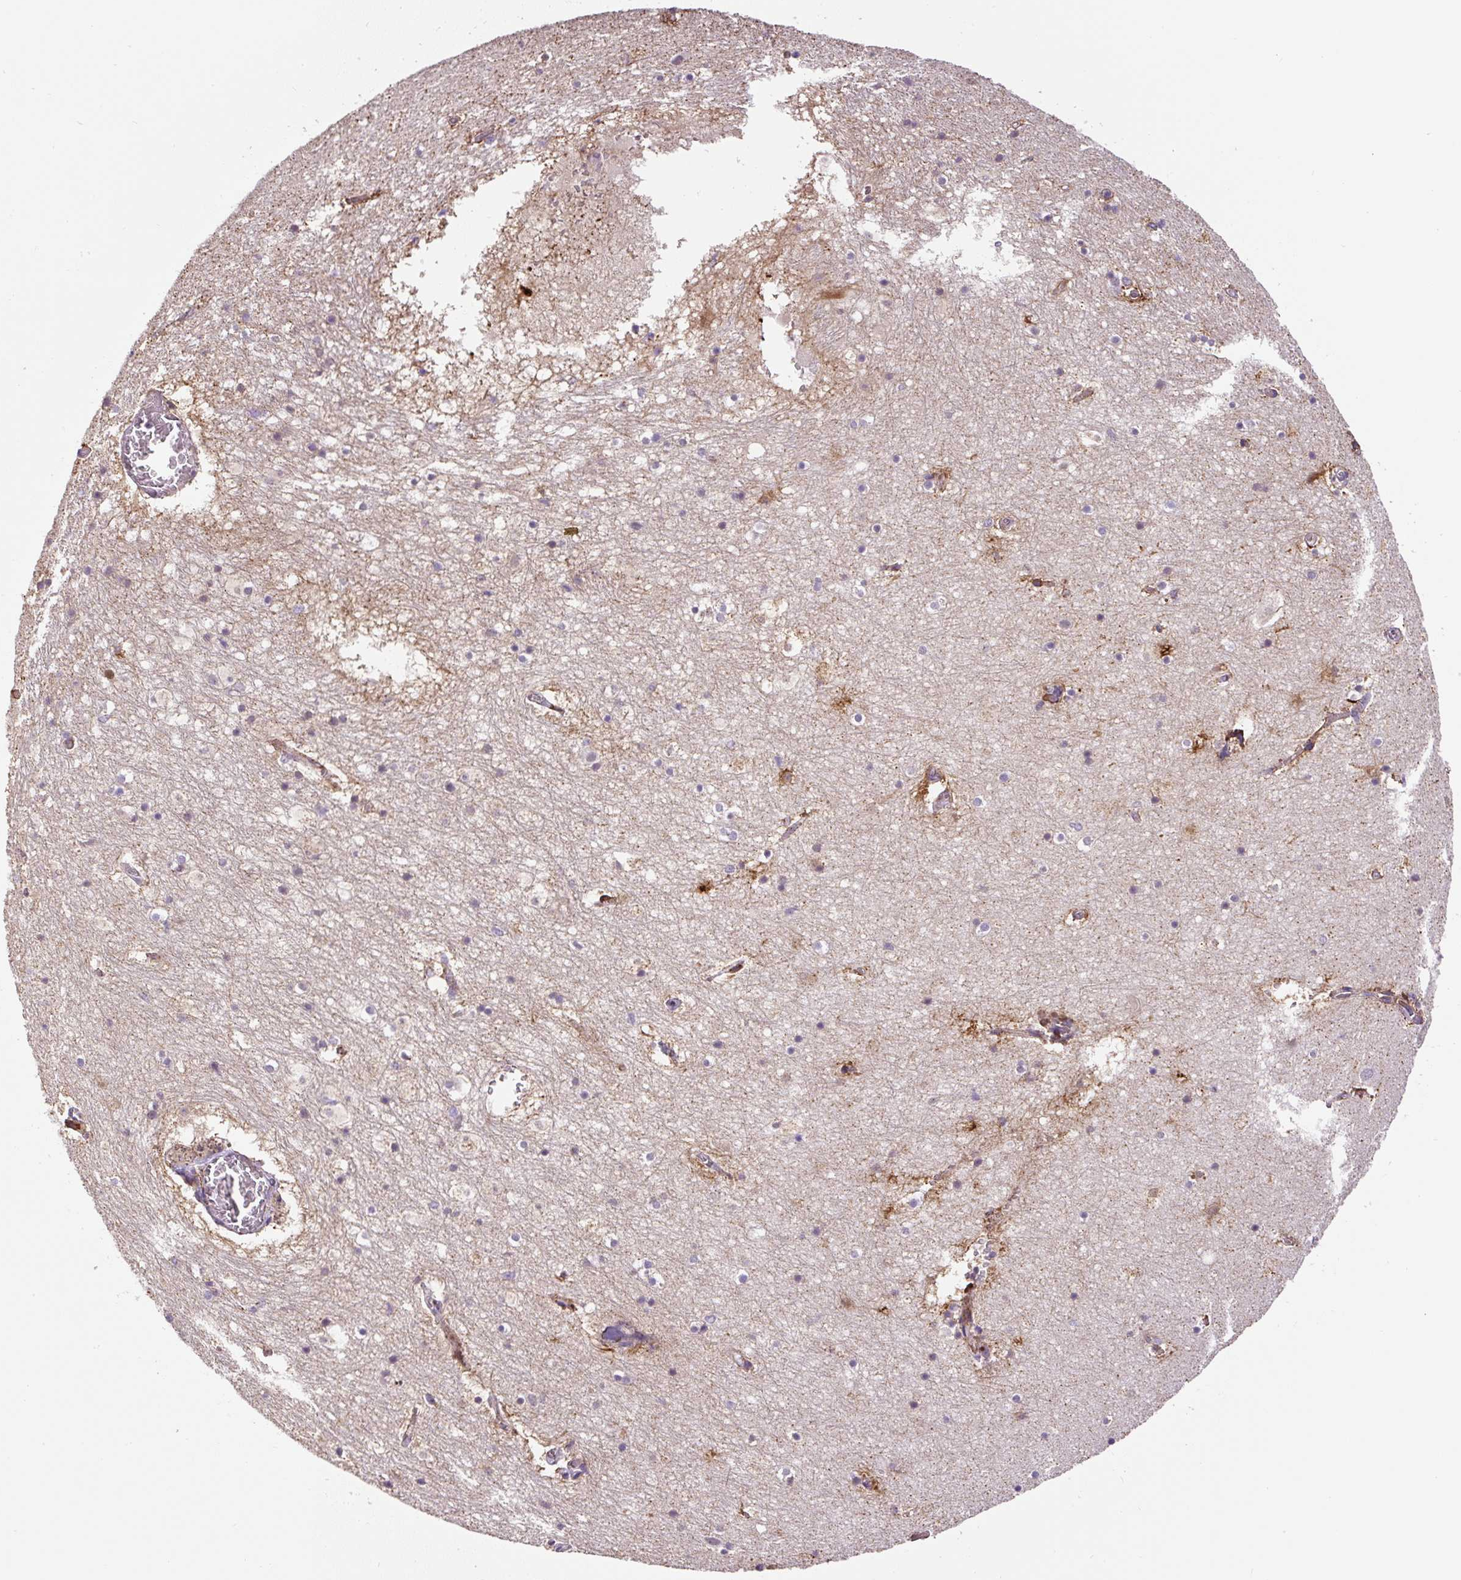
{"staining": {"intensity": "strong", "quantity": "<25%", "location": "cytoplasmic/membranous"}, "tissue": "hippocampus", "cell_type": "Glial cells", "image_type": "normal", "snomed": [{"axis": "morphology", "description": "Normal tissue, NOS"}, {"axis": "topography", "description": "Hippocampus"}], "caption": "The micrograph exhibits immunohistochemical staining of unremarkable hippocampus. There is strong cytoplasmic/membranous expression is identified in about <25% of glial cells.", "gene": "RNF170", "patient": {"sex": "female", "age": 52}}